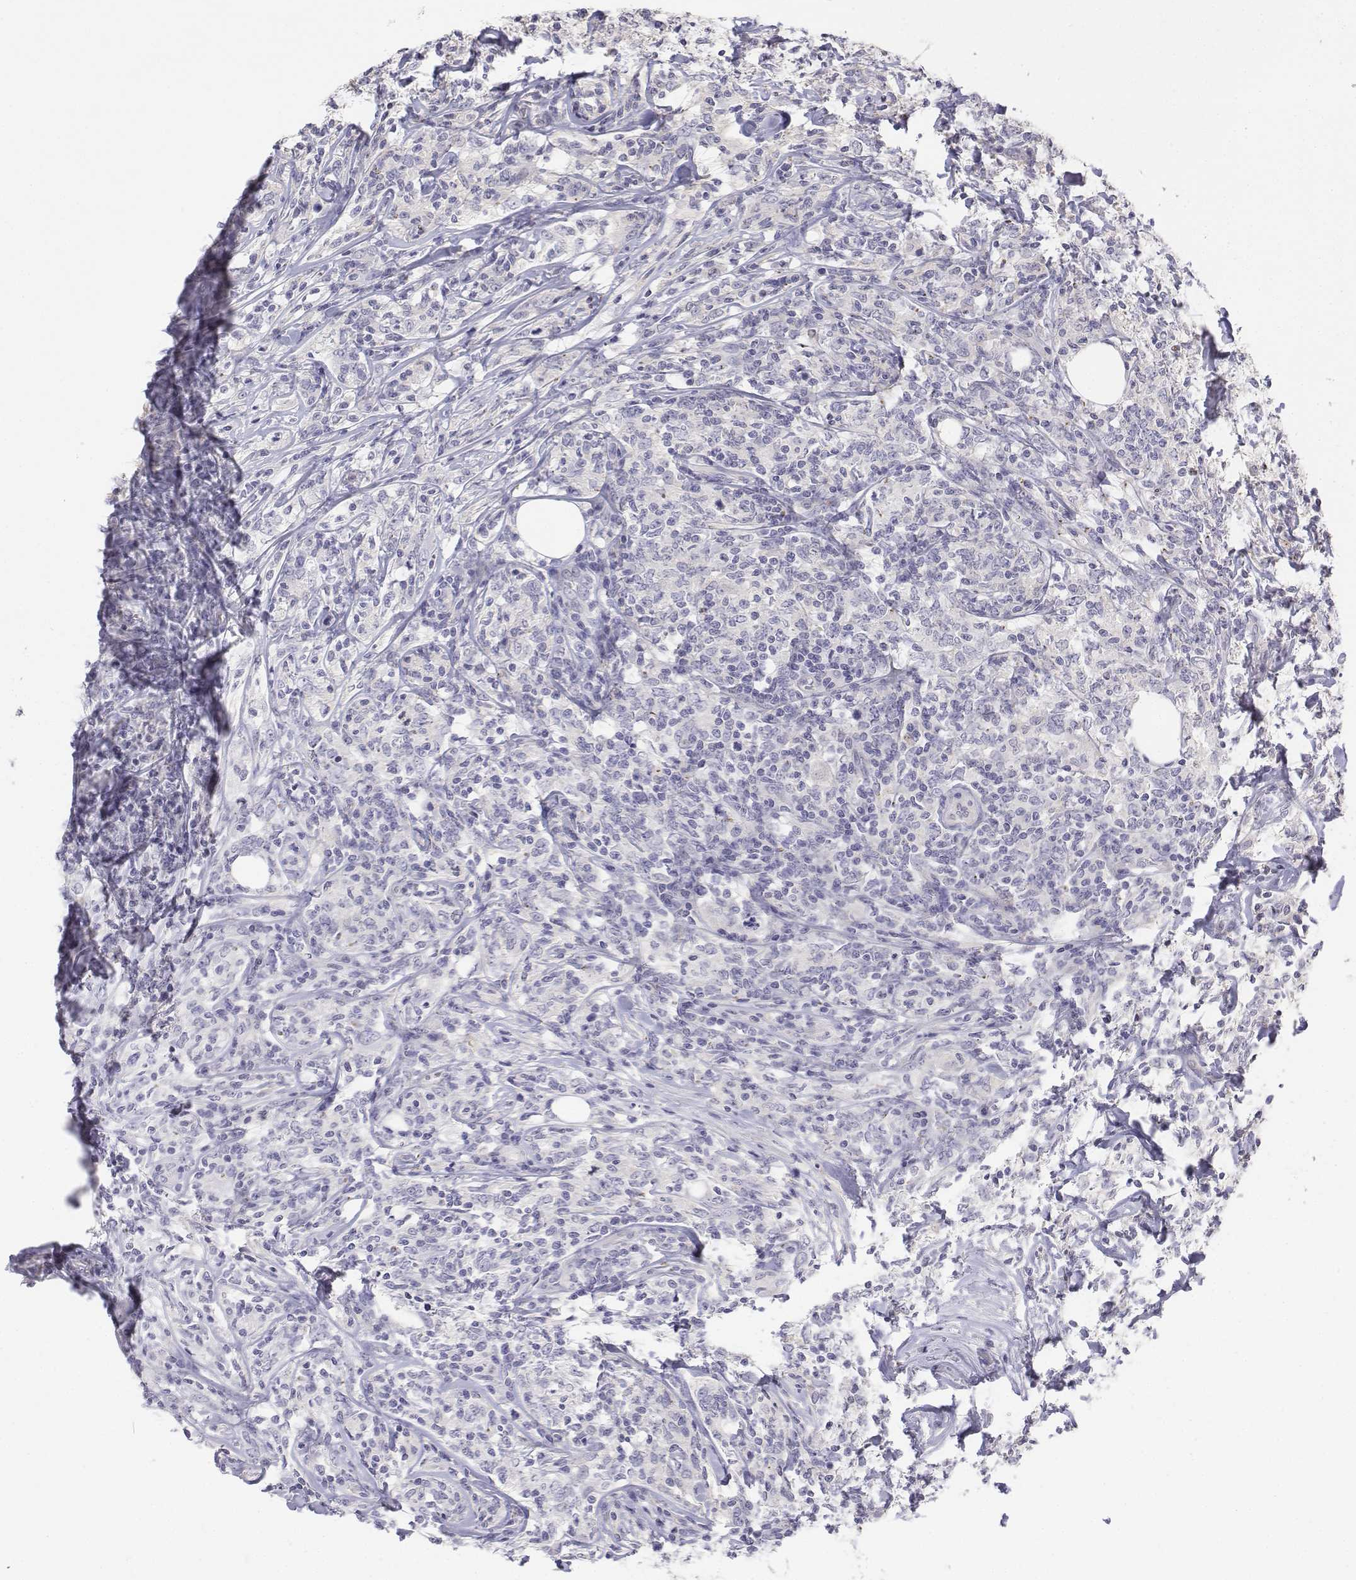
{"staining": {"intensity": "negative", "quantity": "none", "location": "none"}, "tissue": "lymphoma", "cell_type": "Tumor cells", "image_type": "cancer", "snomed": [{"axis": "morphology", "description": "Malignant lymphoma, non-Hodgkin's type, High grade"}, {"axis": "topography", "description": "Lymph node"}], "caption": "Immunohistochemical staining of lymphoma displays no significant staining in tumor cells.", "gene": "LGSN", "patient": {"sex": "female", "age": 84}}